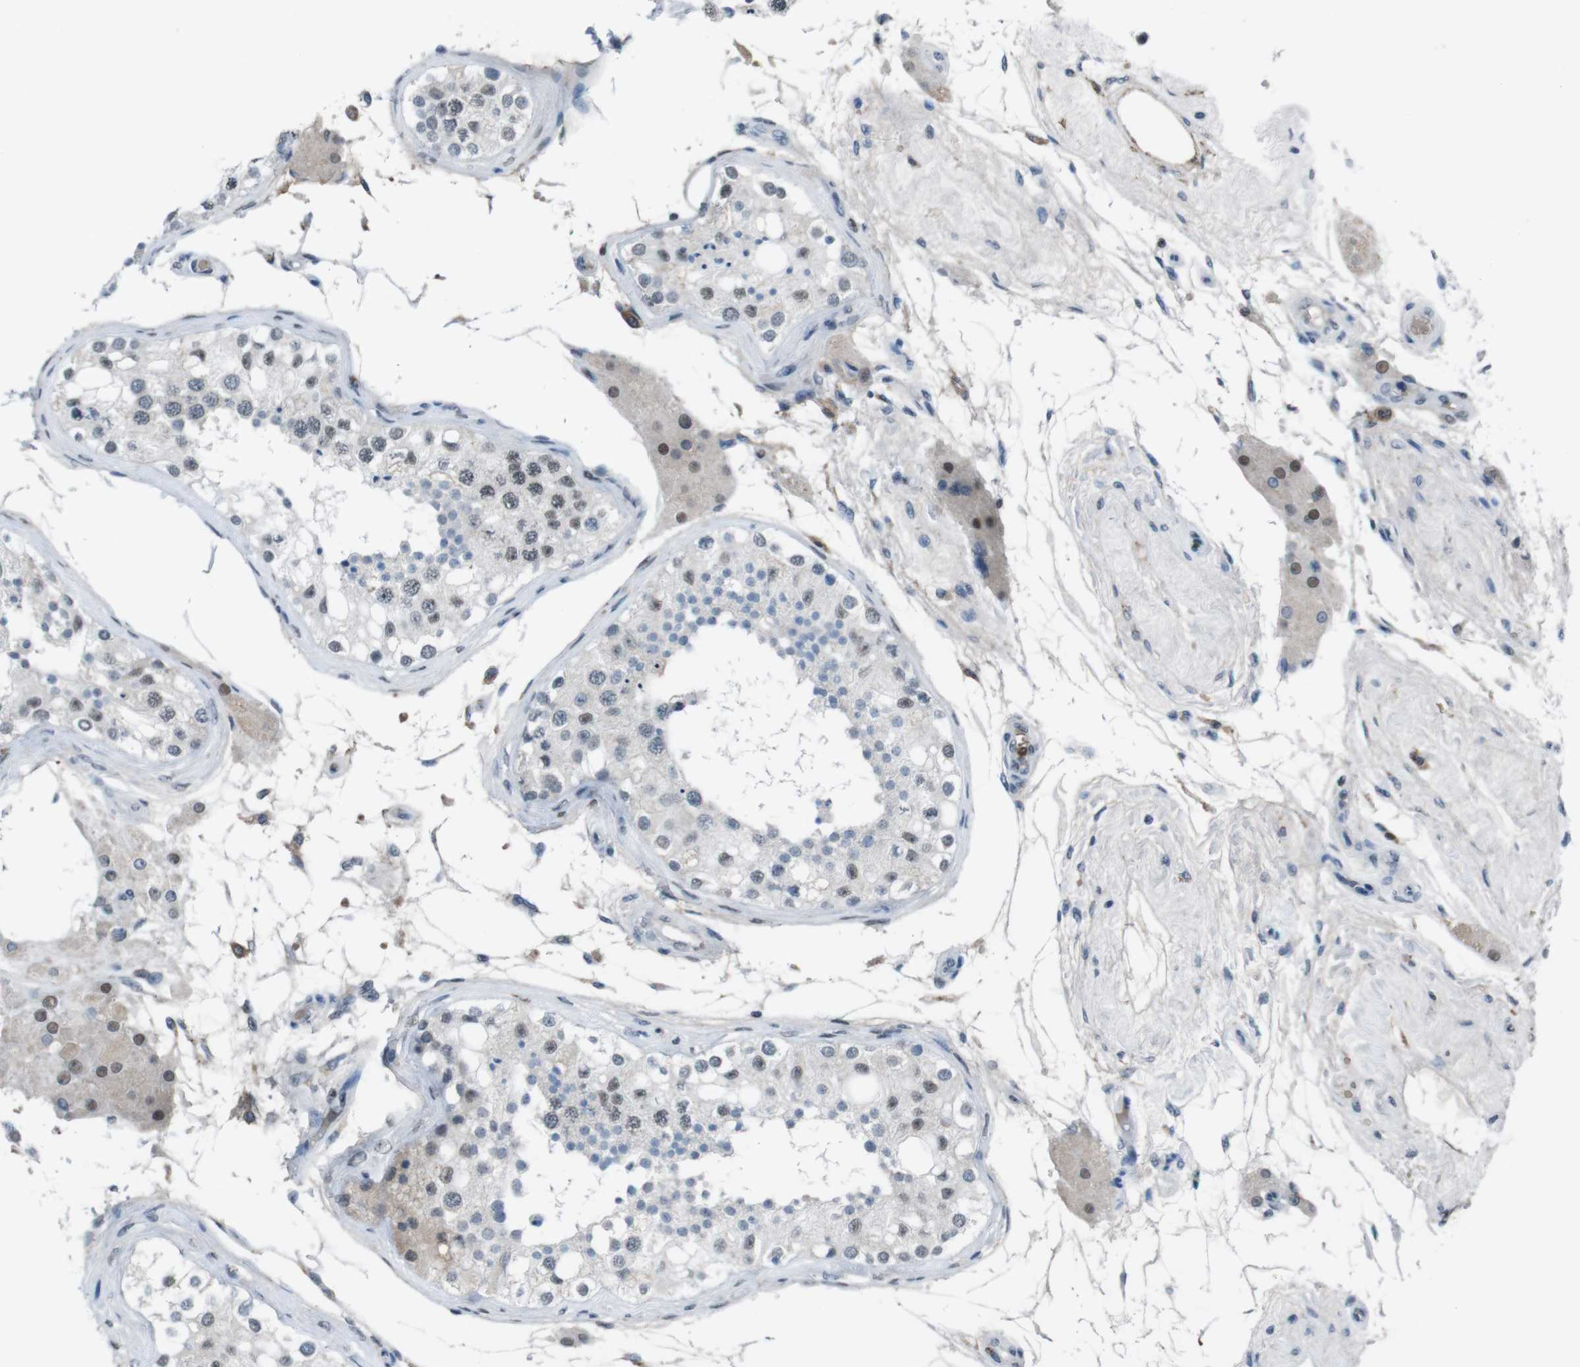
{"staining": {"intensity": "weak", "quantity": "25%-75%", "location": "nuclear"}, "tissue": "testis", "cell_type": "Cells in seminiferous ducts", "image_type": "normal", "snomed": [{"axis": "morphology", "description": "Normal tissue, NOS"}, {"axis": "topography", "description": "Testis"}], "caption": "Immunohistochemical staining of normal testis demonstrates 25%-75% levels of weak nuclear protein staining in approximately 25%-75% of cells in seminiferous ducts. The staining was performed using DAB, with brown indicating positive protein expression. Nuclei are stained blue with hematoxylin.", "gene": "SUB1", "patient": {"sex": "male", "age": 68}}